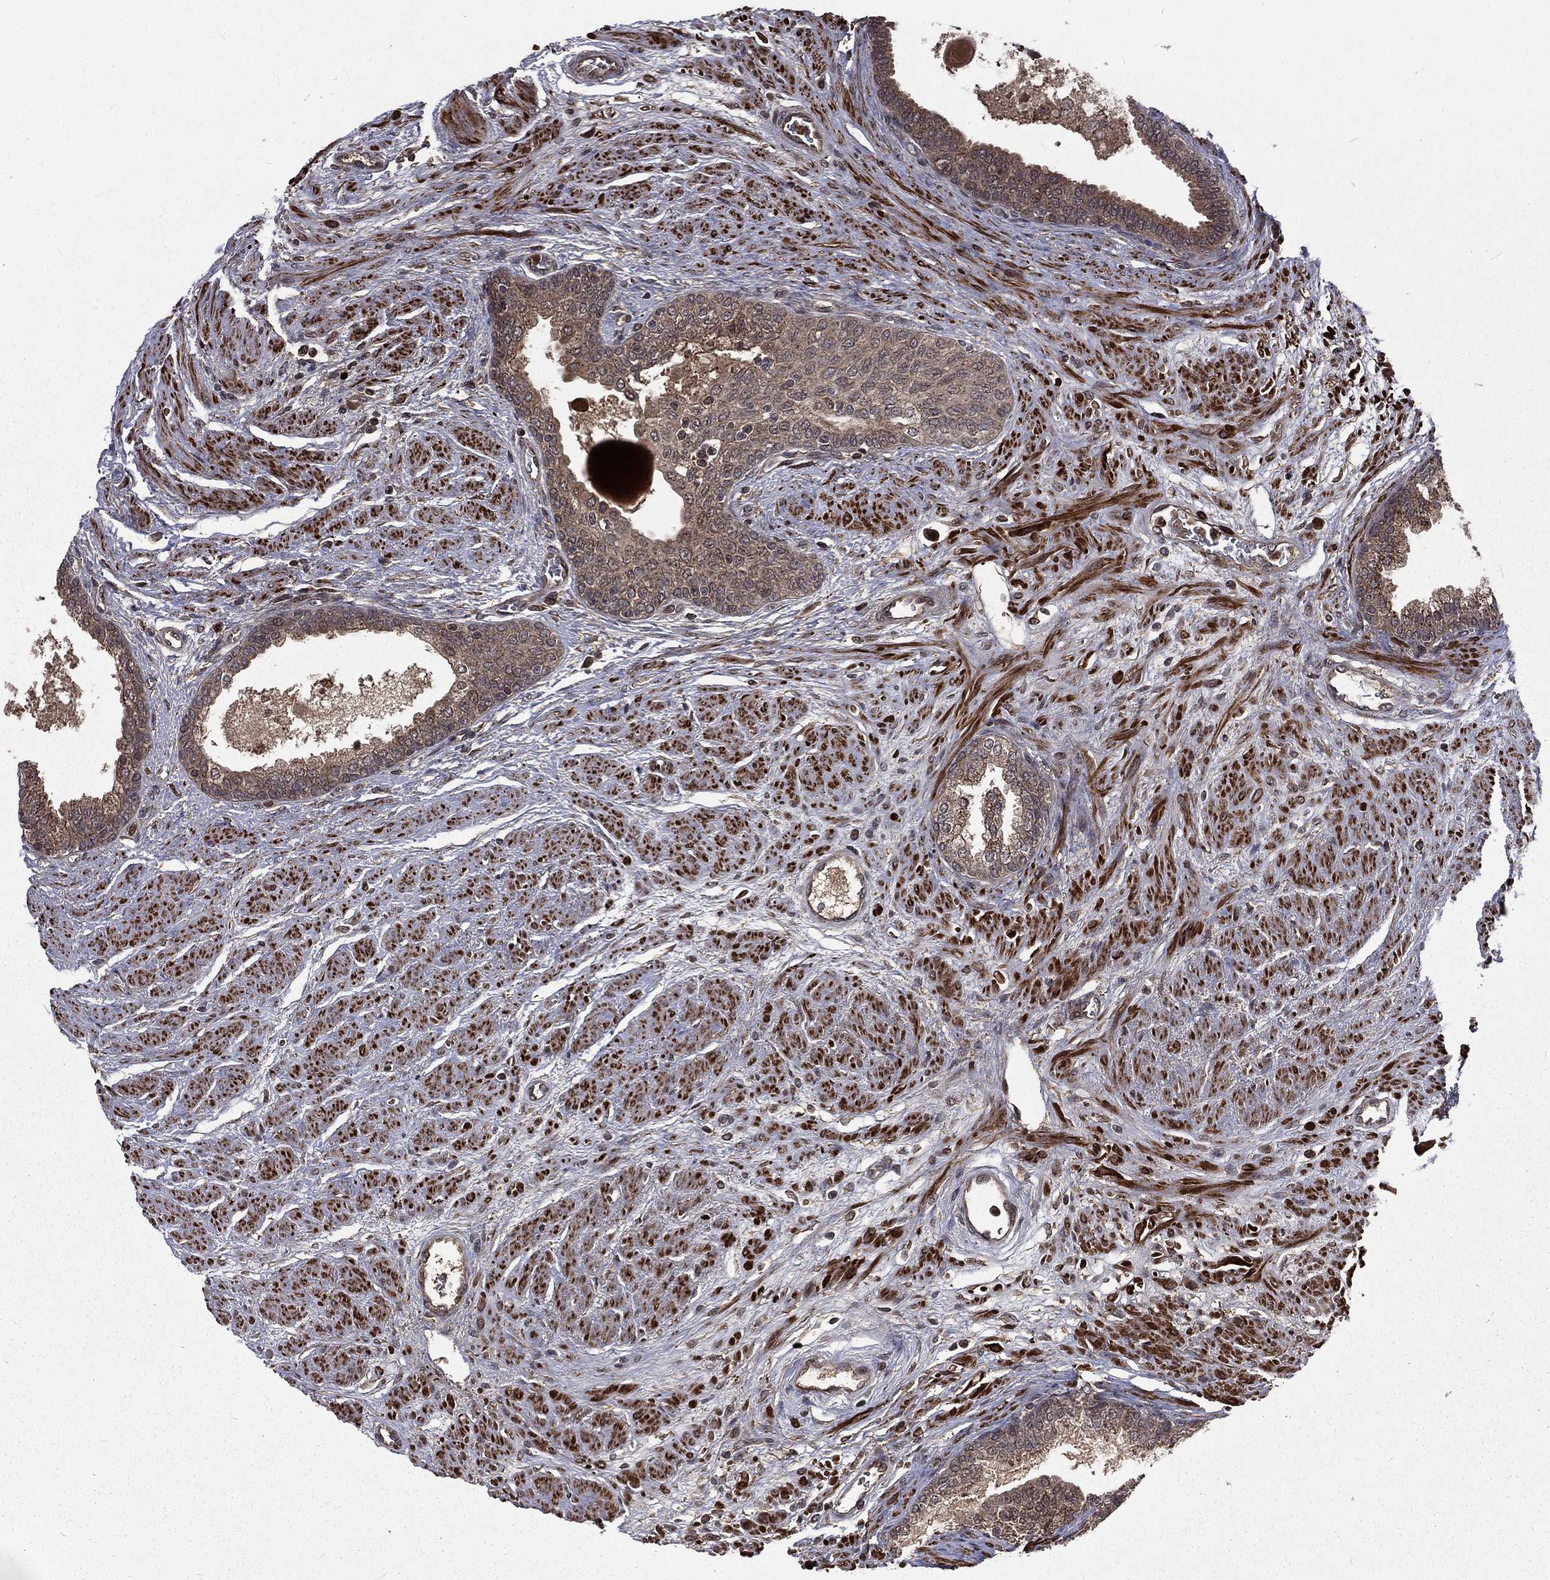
{"staining": {"intensity": "weak", "quantity": ">75%", "location": "cytoplasmic/membranous"}, "tissue": "prostate cancer", "cell_type": "Tumor cells", "image_type": "cancer", "snomed": [{"axis": "morphology", "description": "Adenocarcinoma, NOS"}, {"axis": "topography", "description": "Prostate and seminal vesicle, NOS"}, {"axis": "topography", "description": "Prostate"}], "caption": "A photomicrograph of human adenocarcinoma (prostate) stained for a protein demonstrates weak cytoplasmic/membranous brown staining in tumor cells.", "gene": "LENG8", "patient": {"sex": "male", "age": 62}}